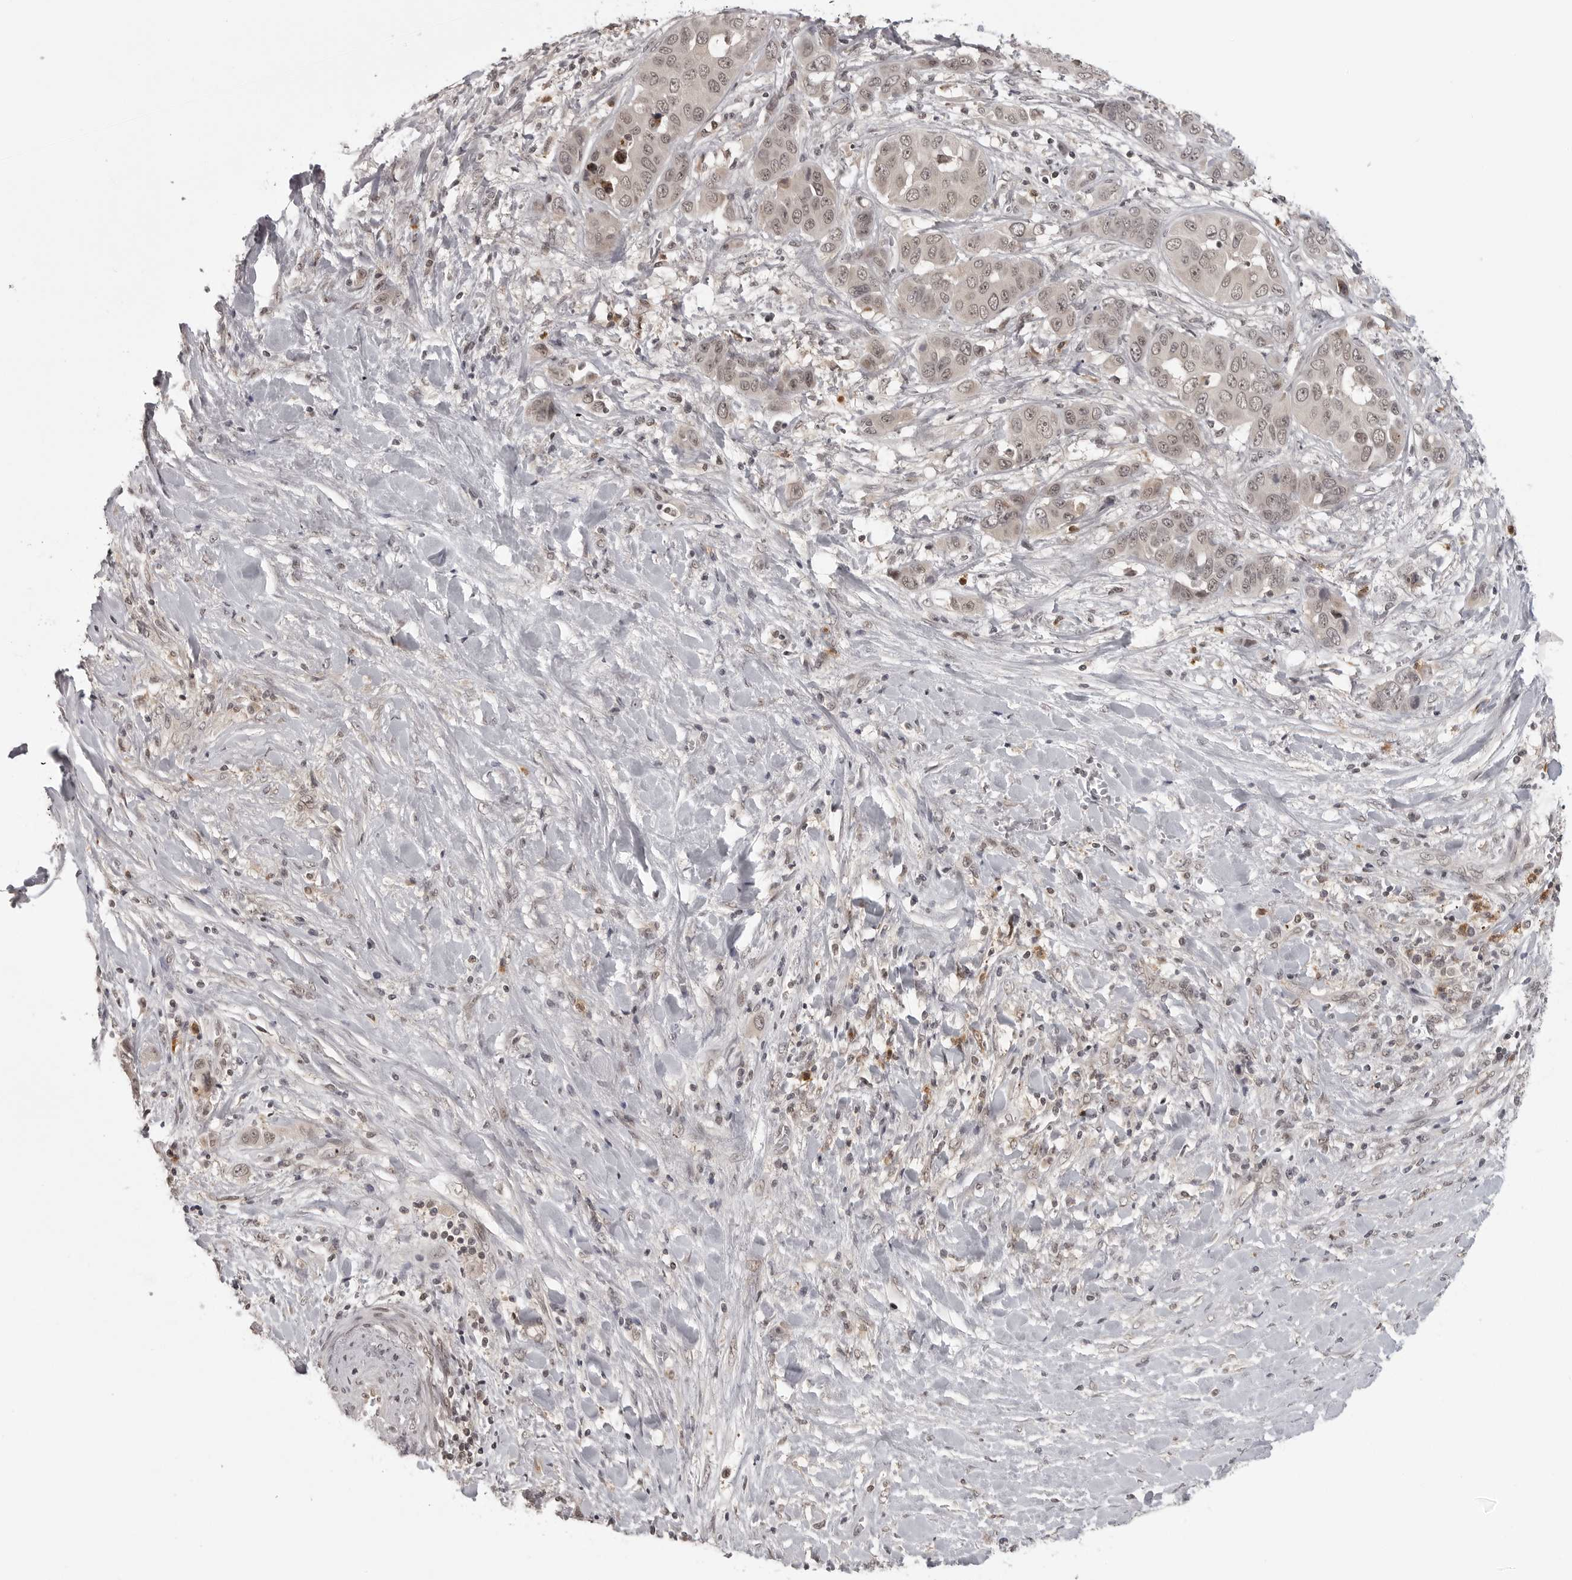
{"staining": {"intensity": "weak", "quantity": "25%-75%", "location": "nuclear"}, "tissue": "liver cancer", "cell_type": "Tumor cells", "image_type": "cancer", "snomed": [{"axis": "morphology", "description": "Cholangiocarcinoma"}, {"axis": "topography", "description": "Liver"}], "caption": "This photomicrograph exhibits liver cancer (cholangiocarcinoma) stained with immunohistochemistry (IHC) to label a protein in brown. The nuclear of tumor cells show weak positivity for the protein. Nuclei are counter-stained blue.", "gene": "PEG3", "patient": {"sex": "female", "age": 52}}